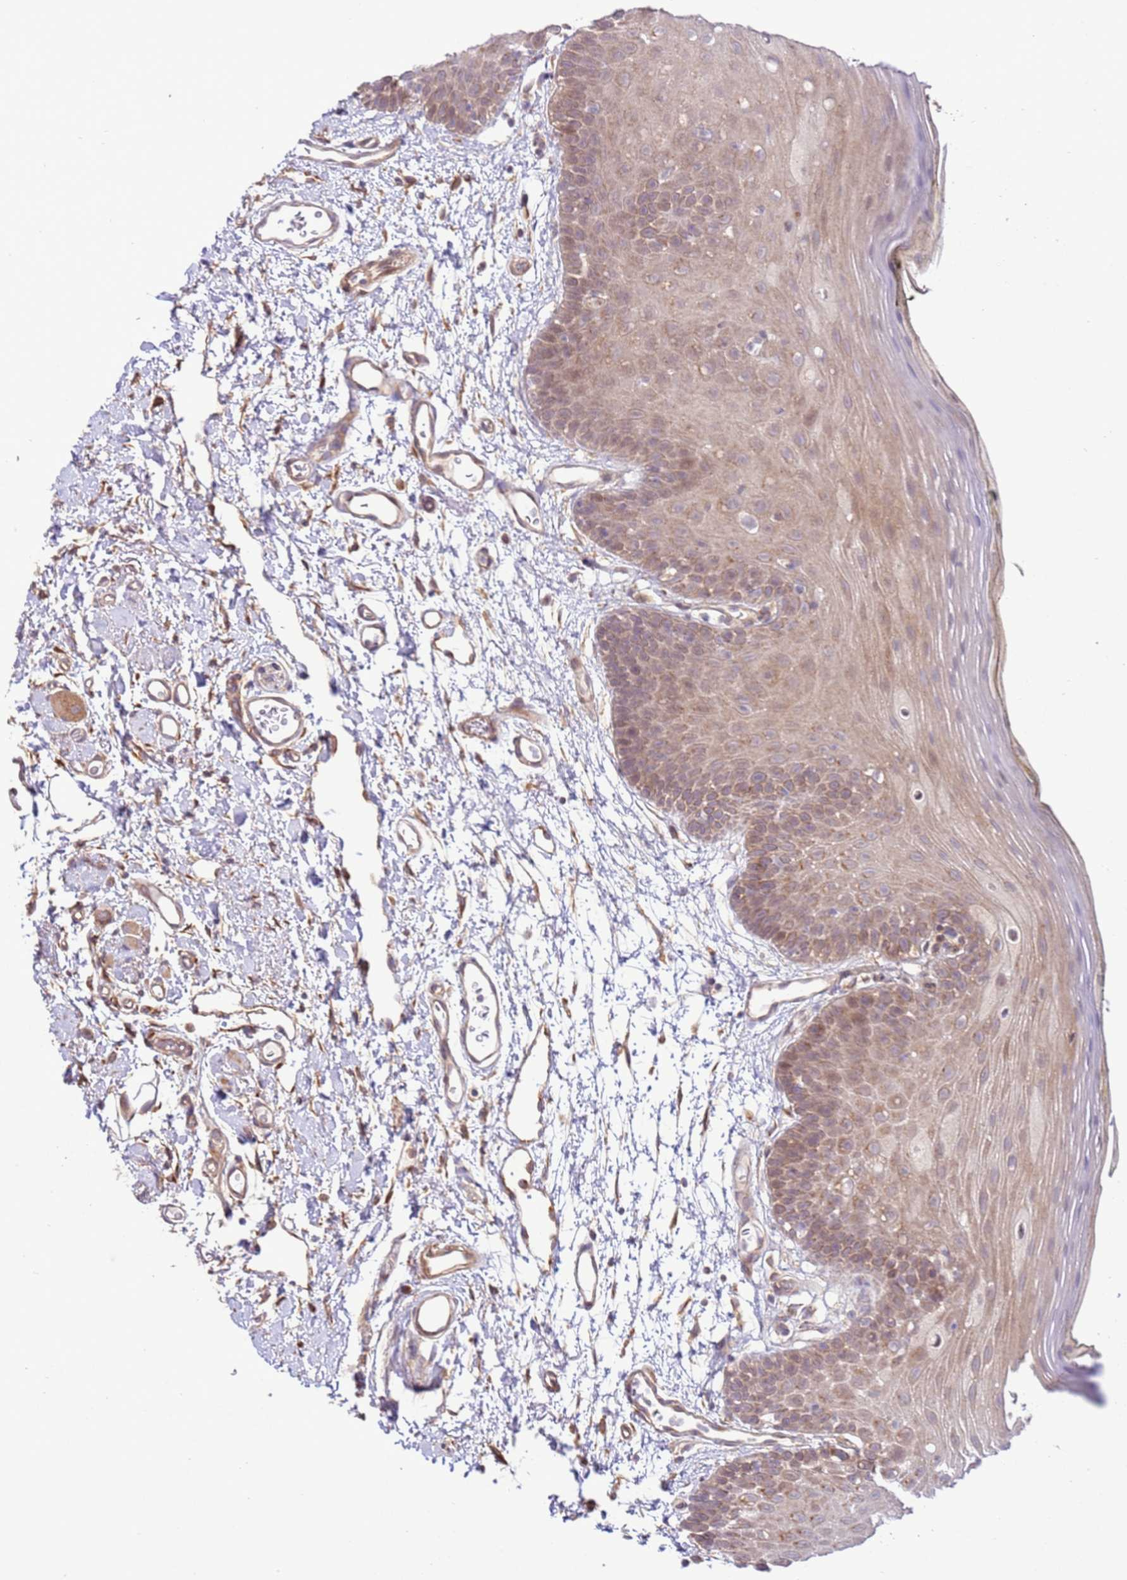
{"staining": {"intensity": "weak", "quantity": "25%-75%", "location": "cytoplasmic/membranous"}, "tissue": "oral mucosa", "cell_type": "Squamous epithelial cells", "image_type": "normal", "snomed": [{"axis": "morphology", "description": "Normal tissue, NOS"}, {"axis": "topography", "description": "Oral tissue"}, {"axis": "topography", "description": "Tounge, NOS"}], "caption": "DAB (3,3'-diaminobenzidine) immunohistochemical staining of unremarkable oral mucosa demonstrates weak cytoplasmic/membranous protein expression in about 25%-75% of squamous epithelial cells.", "gene": "SCARA3", "patient": {"sex": "female", "age": 81}}